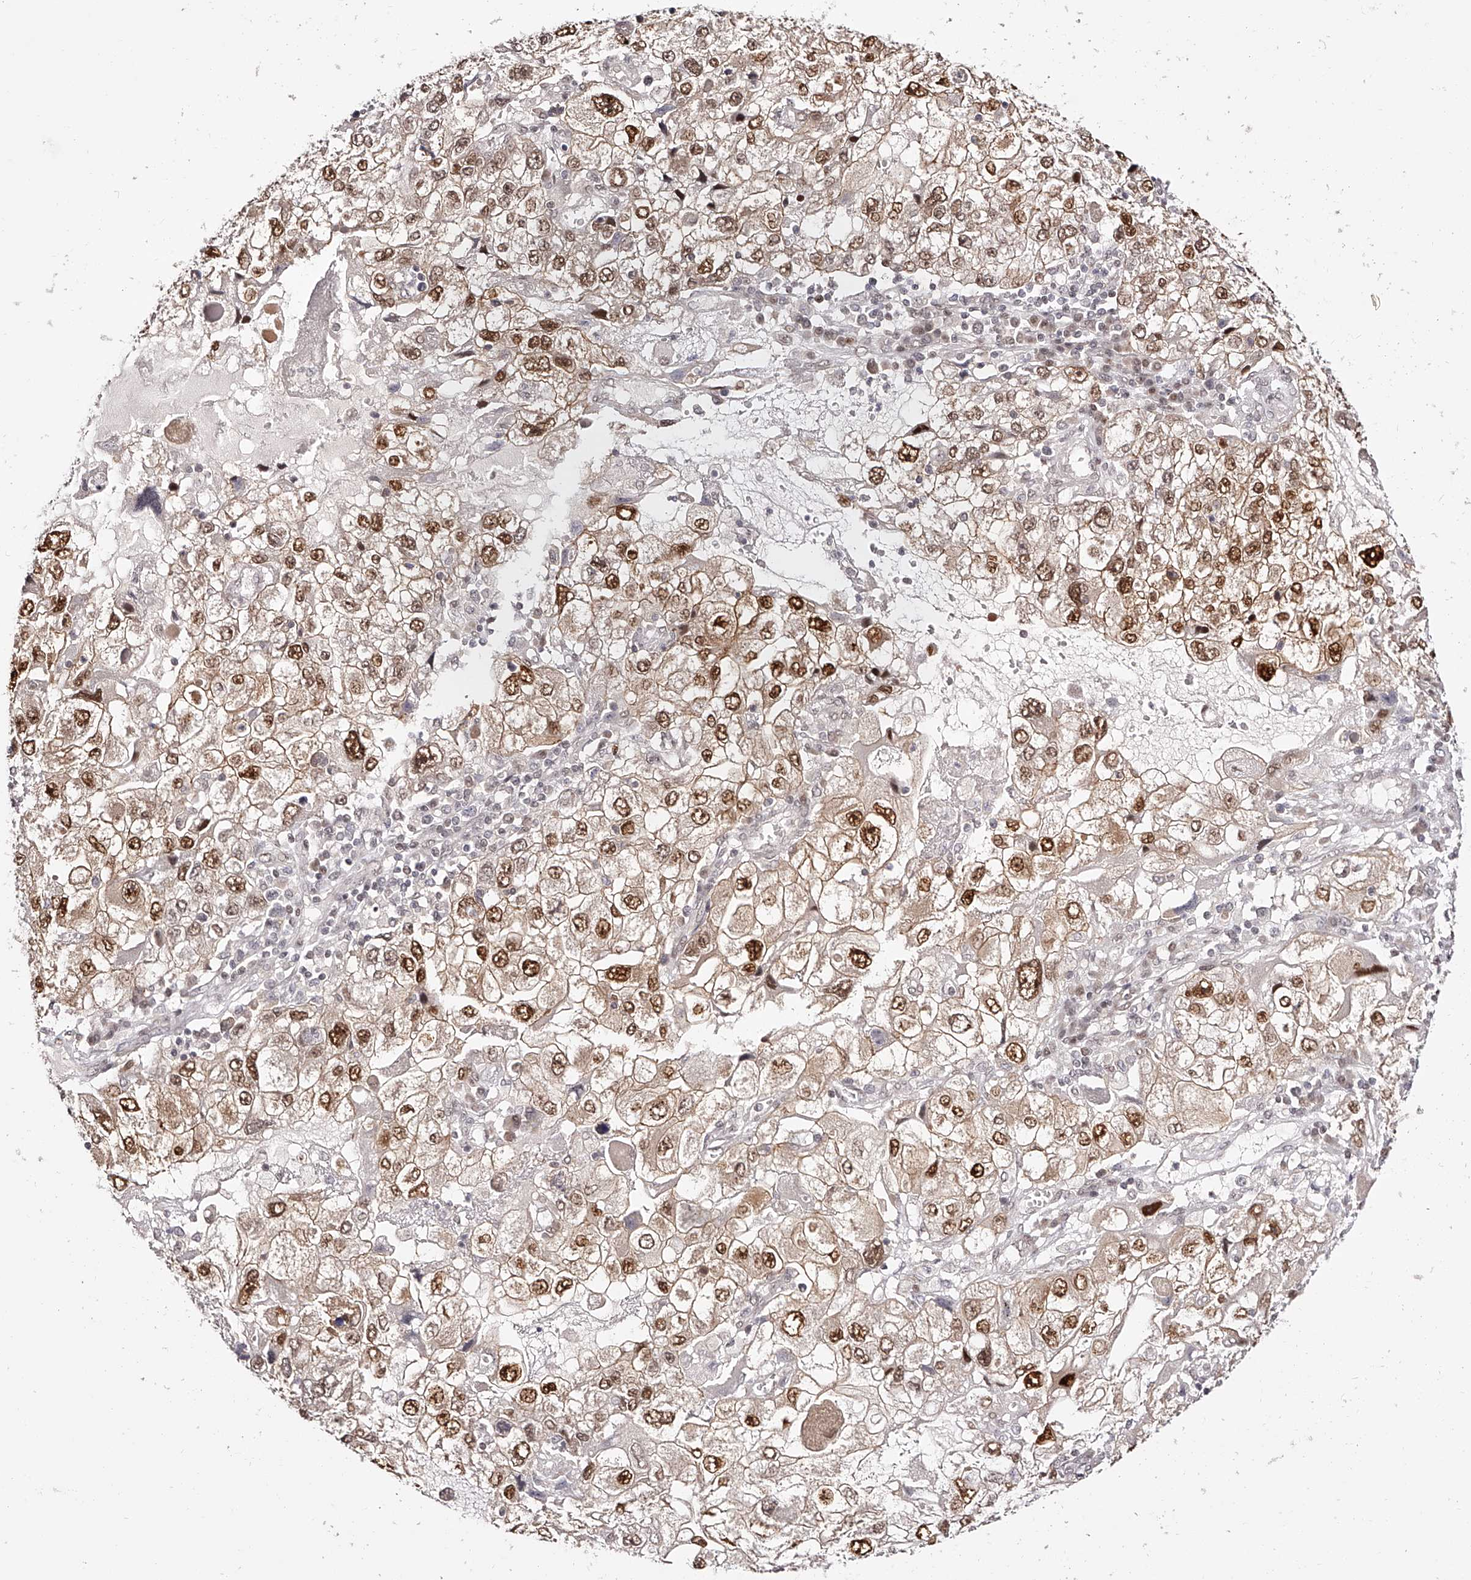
{"staining": {"intensity": "strong", "quantity": ">75%", "location": "cytoplasmic/membranous,nuclear"}, "tissue": "endometrial cancer", "cell_type": "Tumor cells", "image_type": "cancer", "snomed": [{"axis": "morphology", "description": "Adenocarcinoma, NOS"}, {"axis": "topography", "description": "Endometrium"}], "caption": "Immunohistochemical staining of human endometrial cancer (adenocarcinoma) exhibits strong cytoplasmic/membranous and nuclear protein staining in approximately >75% of tumor cells.", "gene": "USF3", "patient": {"sex": "female", "age": 49}}